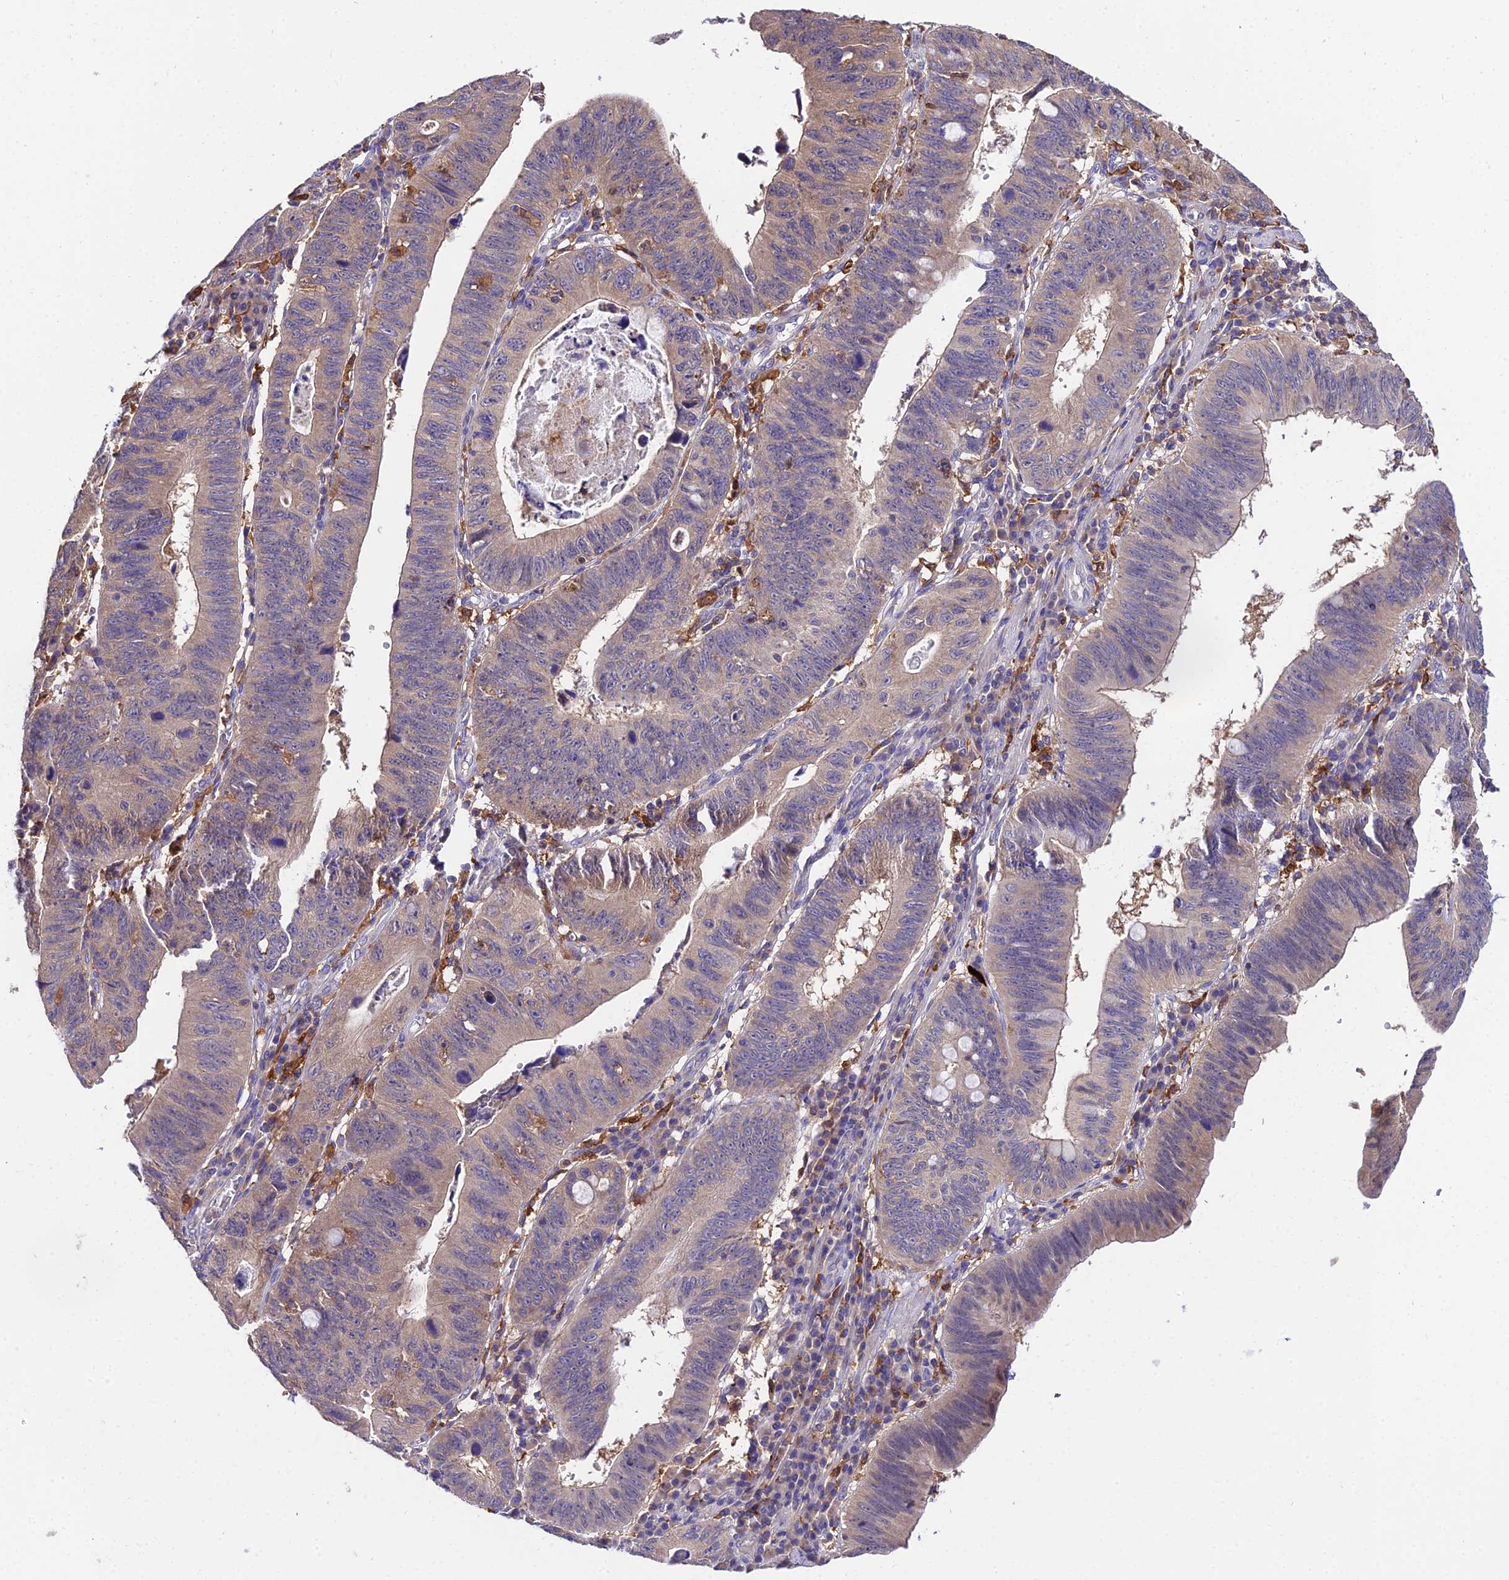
{"staining": {"intensity": "weak", "quantity": "25%-75%", "location": "cytoplasmic/membranous"}, "tissue": "stomach cancer", "cell_type": "Tumor cells", "image_type": "cancer", "snomed": [{"axis": "morphology", "description": "Adenocarcinoma, NOS"}, {"axis": "topography", "description": "Stomach"}], "caption": "Immunohistochemical staining of human stomach cancer shows low levels of weak cytoplasmic/membranous protein expression in approximately 25%-75% of tumor cells.", "gene": "C2orf69", "patient": {"sex": "male", "age": 59}}